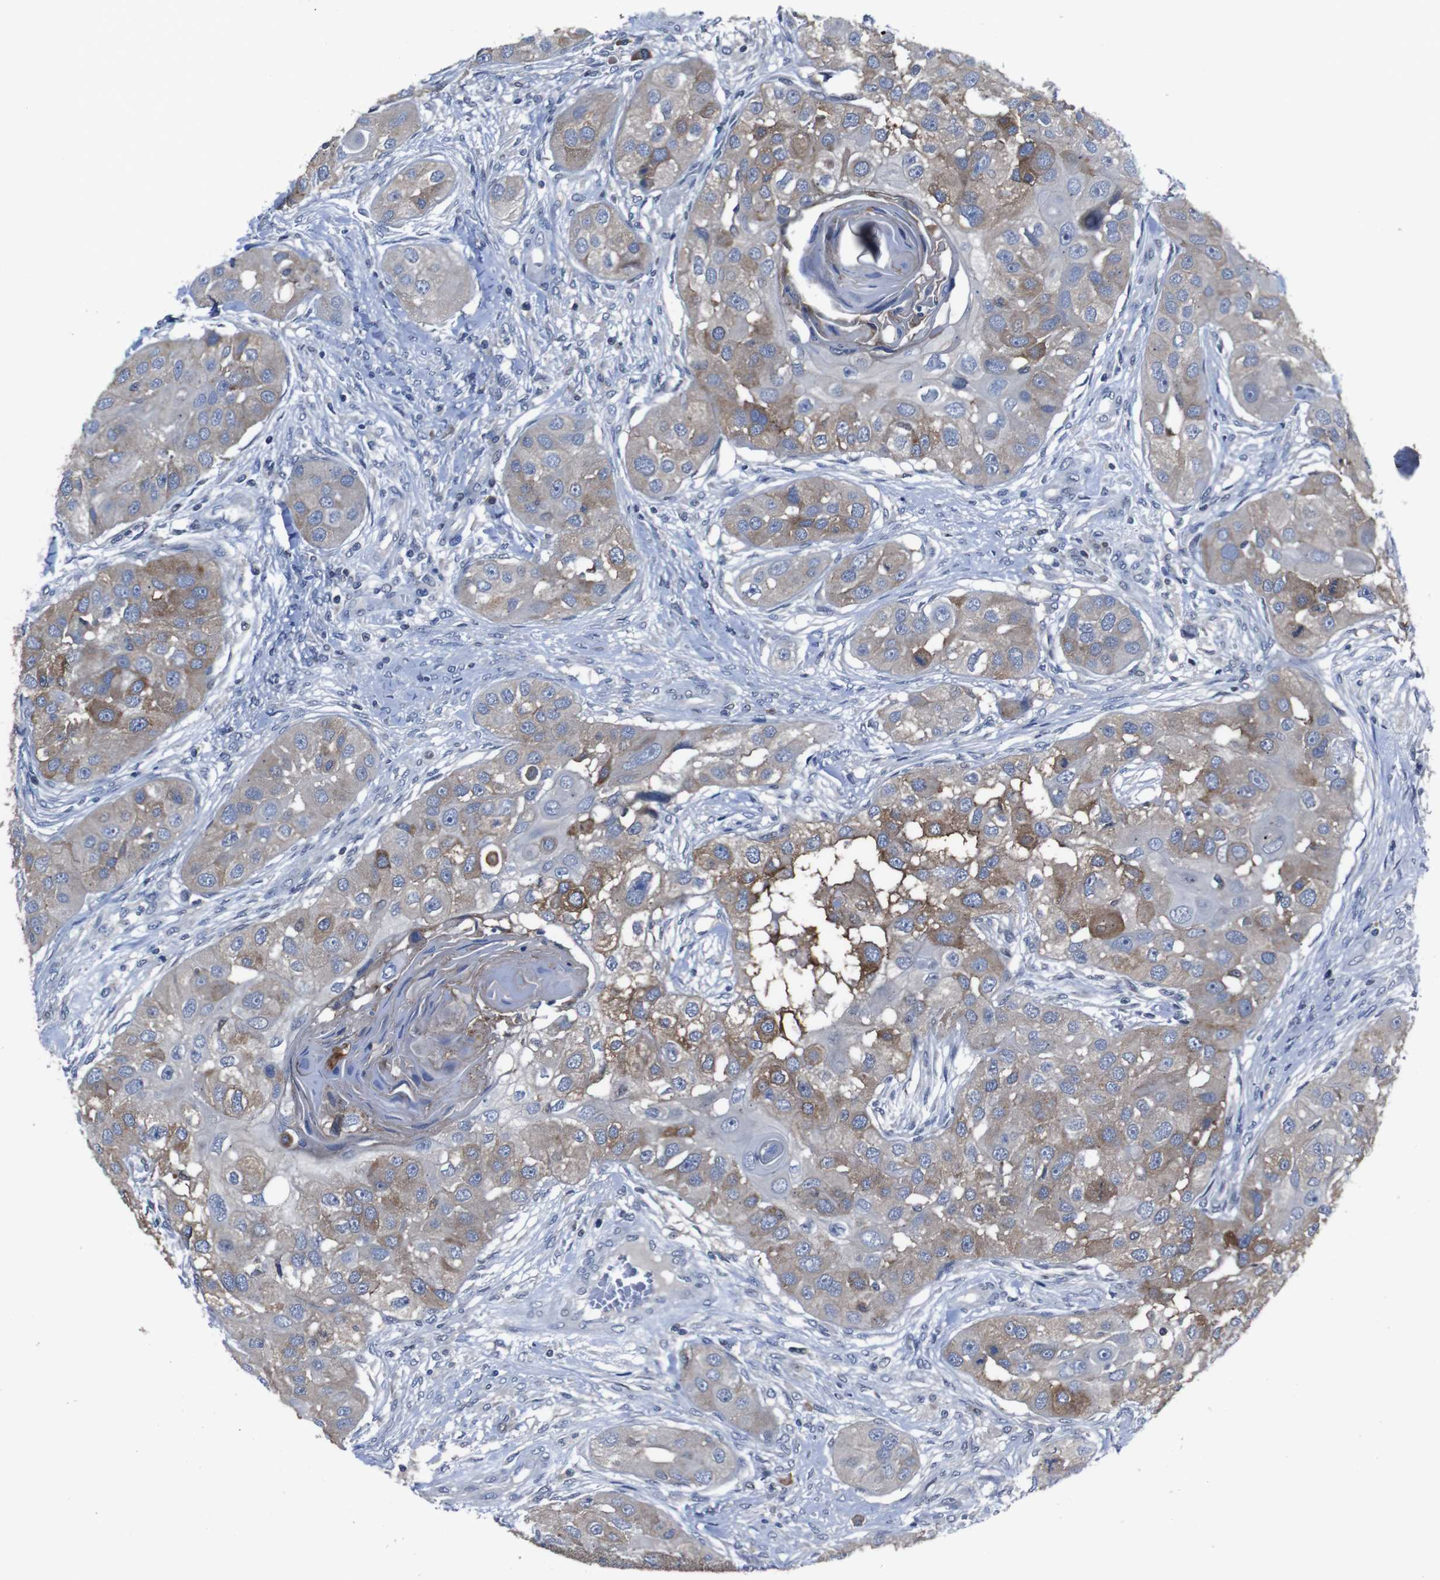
{"staining": {"intensity": "moderate", "quantity": ">75%", "location": "cytoplasmic/membranous"}, "tissue": "head and neck cancer", "cell_type": "Tumor cells", "image_type": "cancer", "snomed": [{"axis": "morphology", "description": "Normal tissue, NOS"}, {"axis": "morphology", "description": "Squamous cell carcinoma, NOS"}, {"axis": "topography", "description": "Skeletal muscle"}, {"axis": "topography", "description": "Head-Neck"}], "caption": "Head and neck cancer (squamous cell carcinoma) stained with a protein marker demonstrates moderate staining in tumor cells.", "gene": "SEMA4B", "patient": {"sex": "male", "age": 51}}